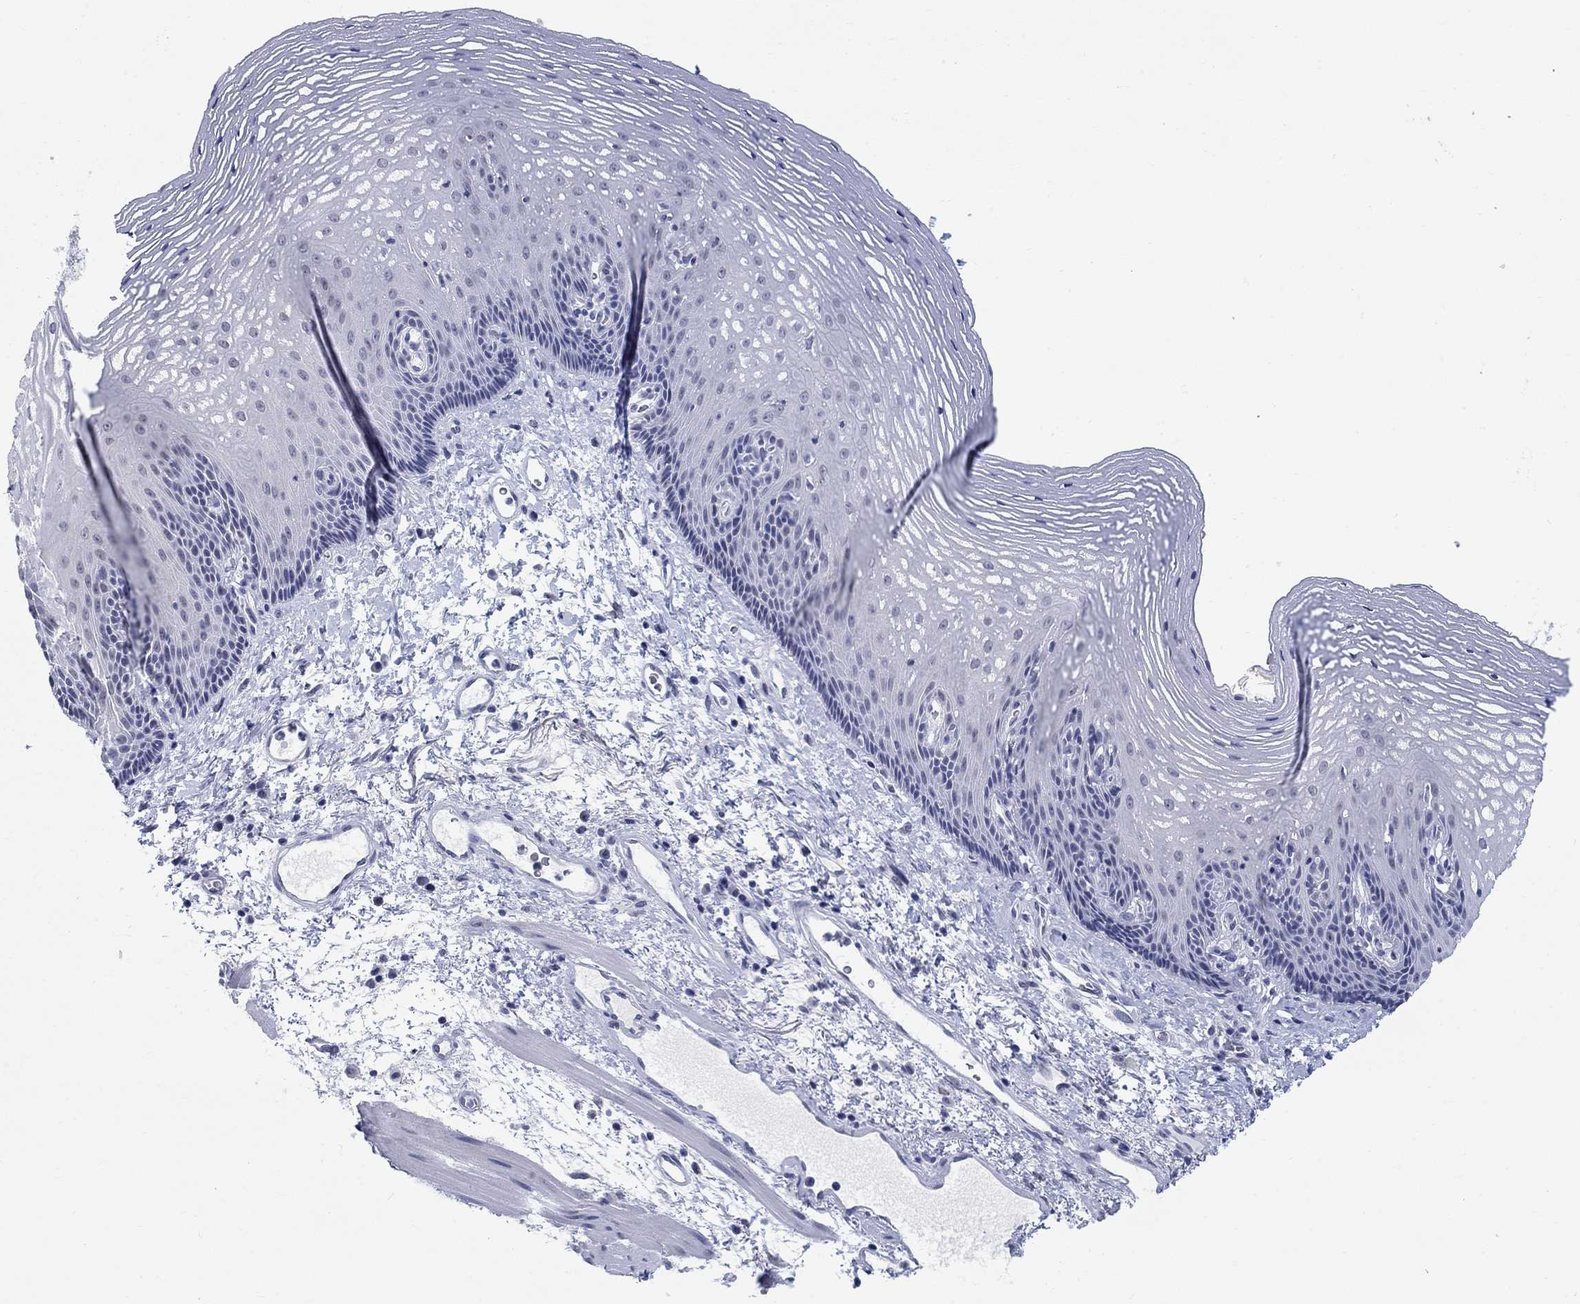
{"staining": {"intensity": "negative", "quantity": "none", "location": "none"}, "tissue": "esophagus", "cell_type": "Squamous epithelial cells", "image_type": "normal", "snomed": [{"axis": "morphology", "description": "Normal tissue, NOS"}, {"axis": "topography", "description": "Esophagus"}], "caption": "There is no significant positivity in squamous epithelial cells of esophagus. (DAB (3,3'-diaminobenzidine) immunohistochemistry (IHC) with hematoxylin counter stain).", "gene": "ANKS1B", "patient": {"sex": "male", "age": 76}}